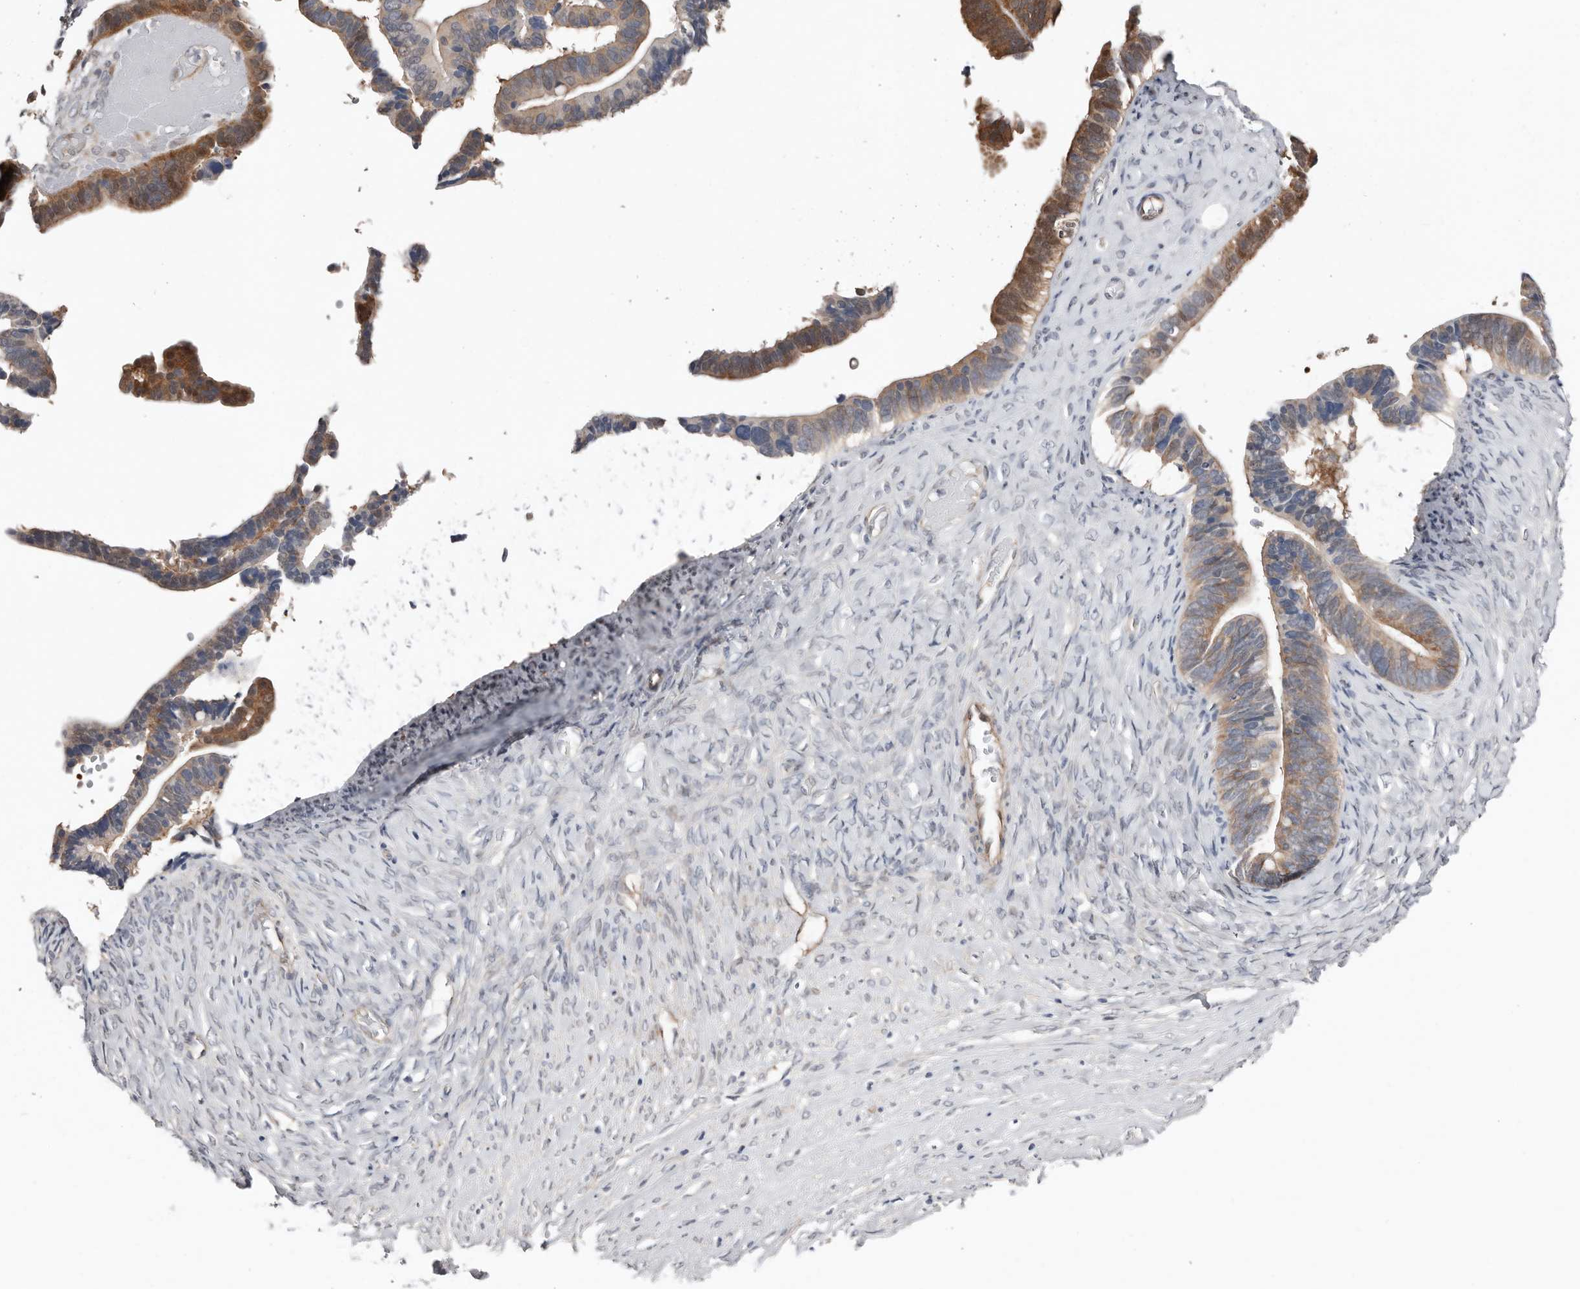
{"staining": {"intensity": "moderate", "quantity": ">75%", "location": "cytoplasmic/membranous"}, "tissue": "ovarian cancer", "cell_type": "Tumor cells", "image_type": "cancer", "snomed": [{"axis": "morphology", "description": "Cystadenocarcinoma, serous, NOS"}, {"axis": "topography", "description": "Ovary"}], "caption": "Human ovarian cancer (serous cystadenocarcinoma) stained with a protein marker shows moderate staining in tumor cells.", "gene": "ASRGL1", "patient": {"sex": "female", "age": 56}}